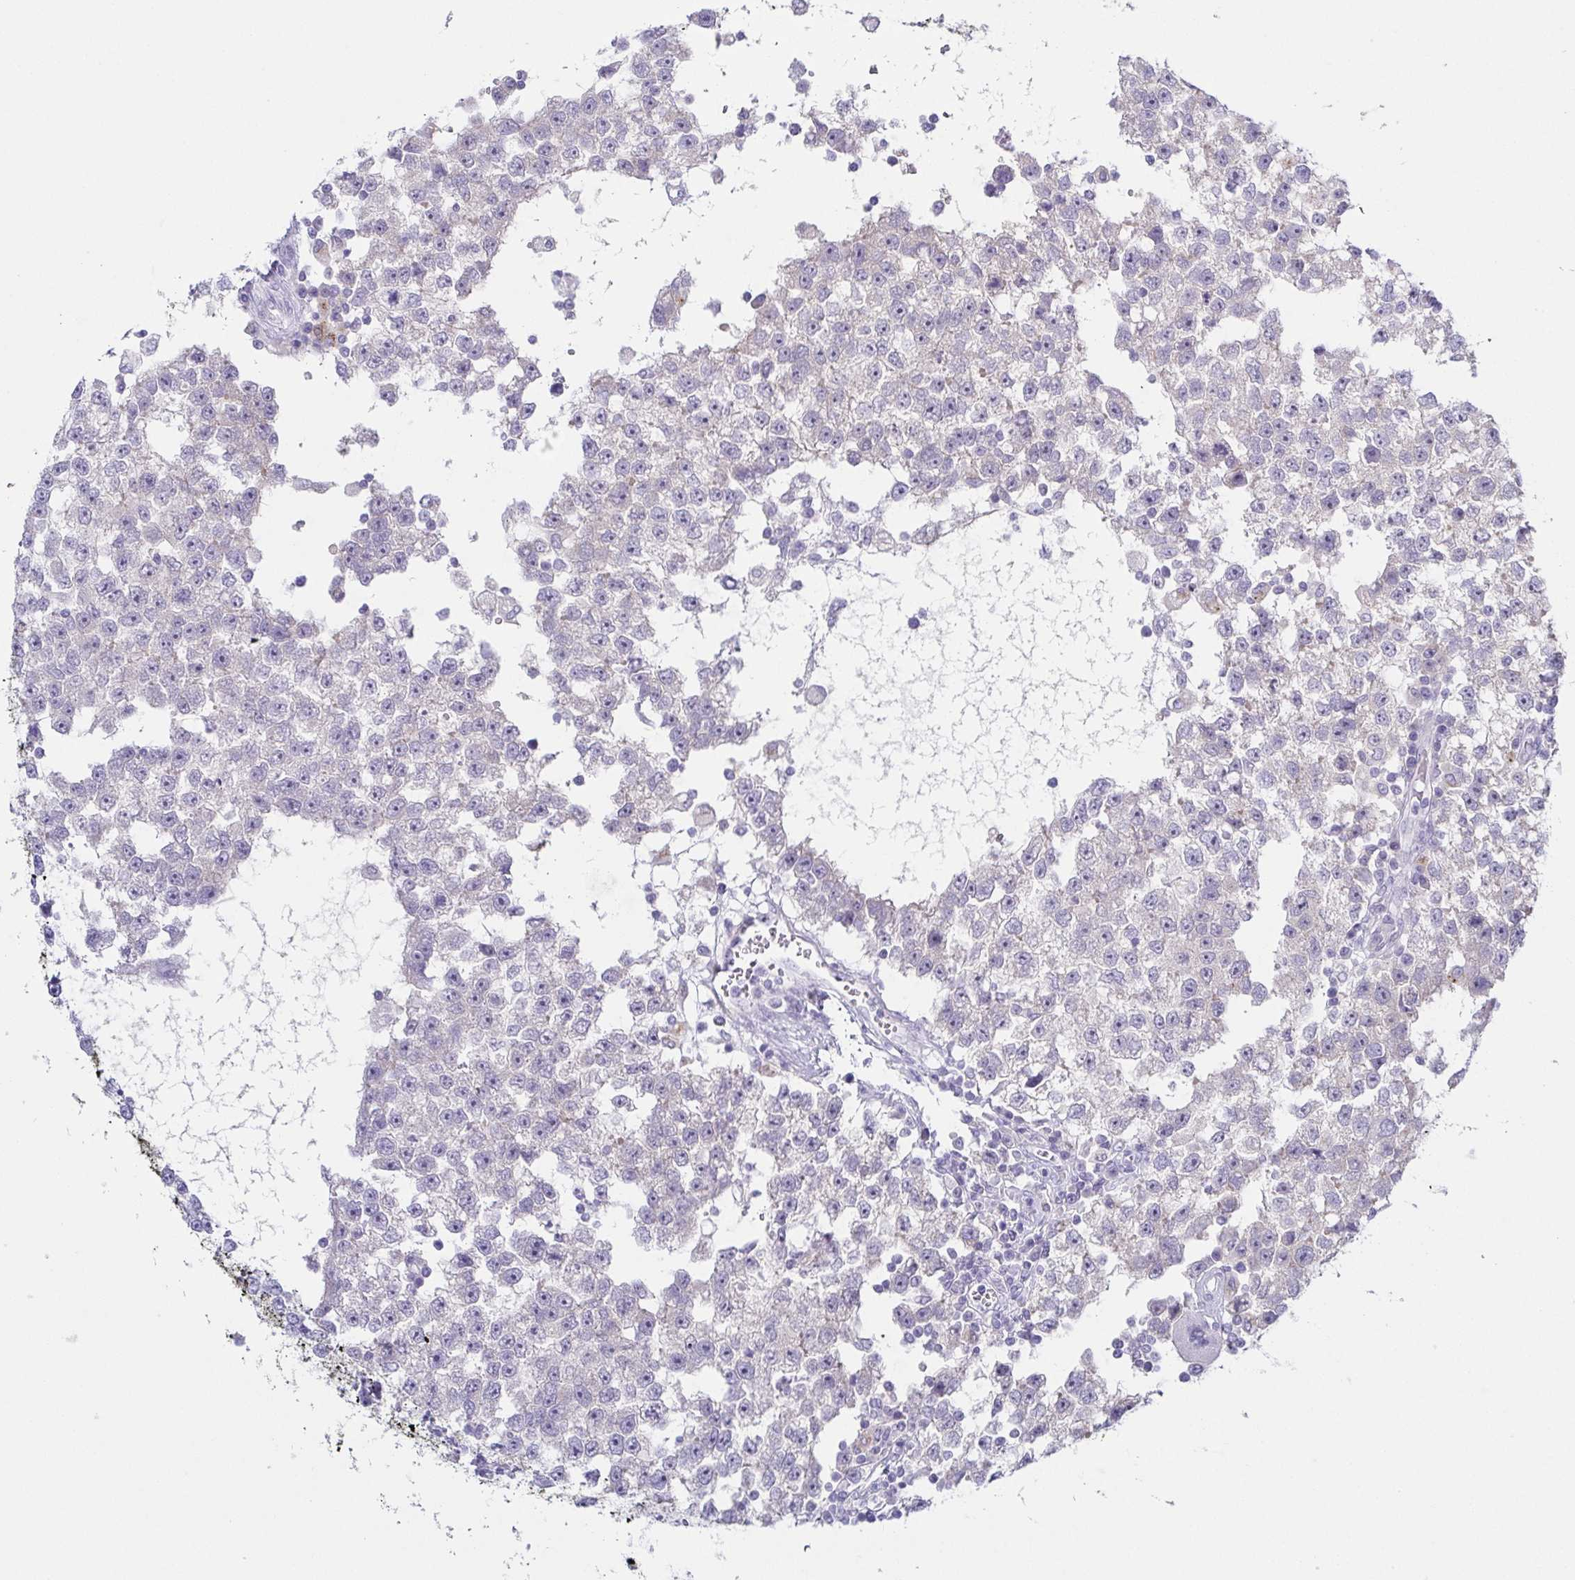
{"staining": {"intensity": "negative", "quantity": "none", "location": "none"}, "tissue": "testis cancer", "cell_type": "Tumor cells", "image_type": "cancer", "snomed": [{"axis": "morphology", "description": "Seminoma, NOS"}, {"axis": "topography", "description": "Testis"}], "caption": "High power microscopy micrograph of an immunohistochemistry photomicrograph of seminoma (testis), revealing no significant positivity in tumor cells.", "gene": "HTR2A", "patient": {"sex": "male", "age": 34}}